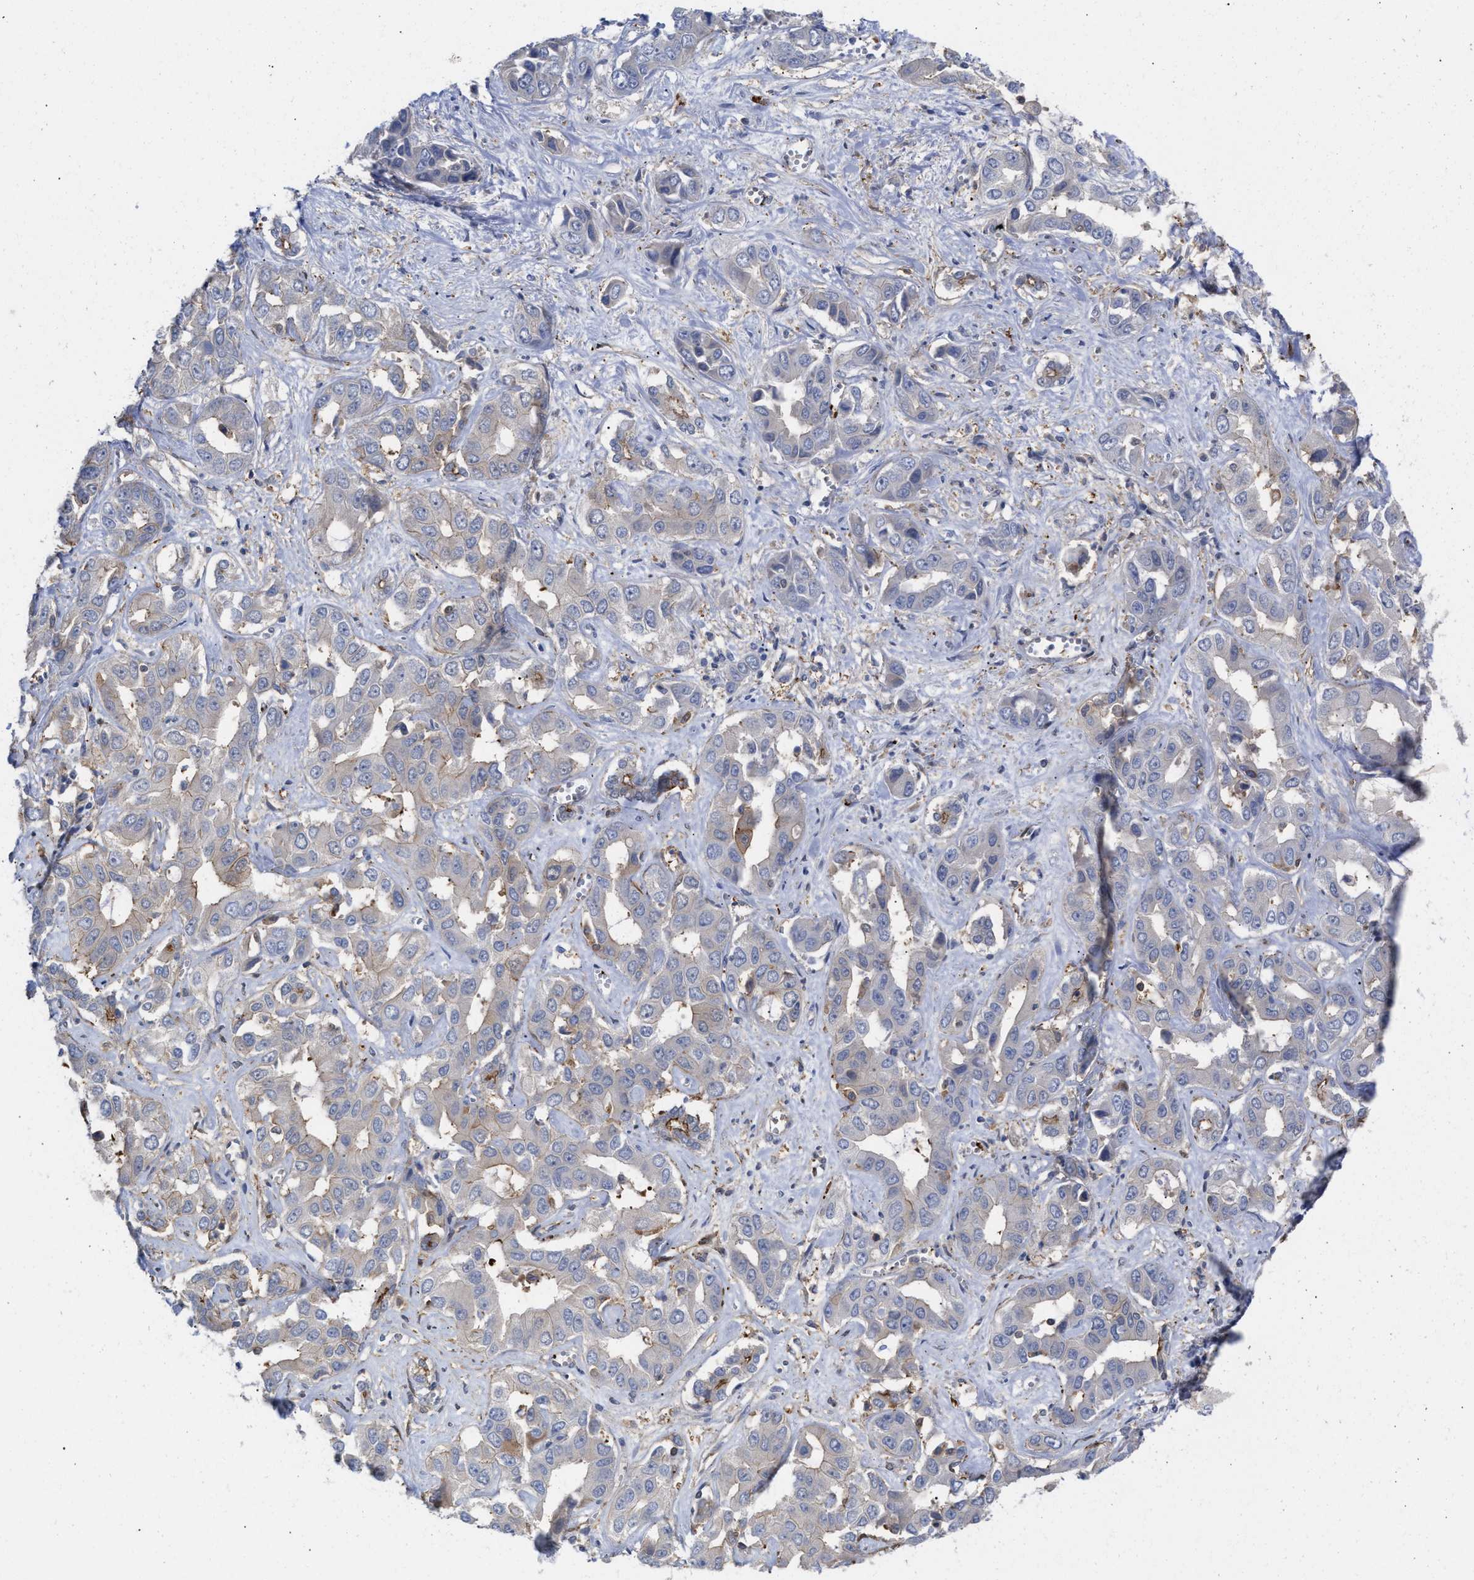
{"staining": {"intensity": "negative", "quantity": "none", "location": "none"}, "tissue": "liver cancer", "cell_type": "Tumor cells", "image_type": "cancer", "snomed": [{"axis": "morphology", "description": "Cholangiocarcinoma"}, {"axis": "topography", "description": "Liver"}], "caption": "Histopathology image shows no protein positivity in tumor cells of liver cancer (cholangiocarcinoma) tissue. (DAB IHC visualized using brightfield microscopy, high magnification).", "gene": "HS3ST5", "patient": {"sex": "female", "age": 52}}